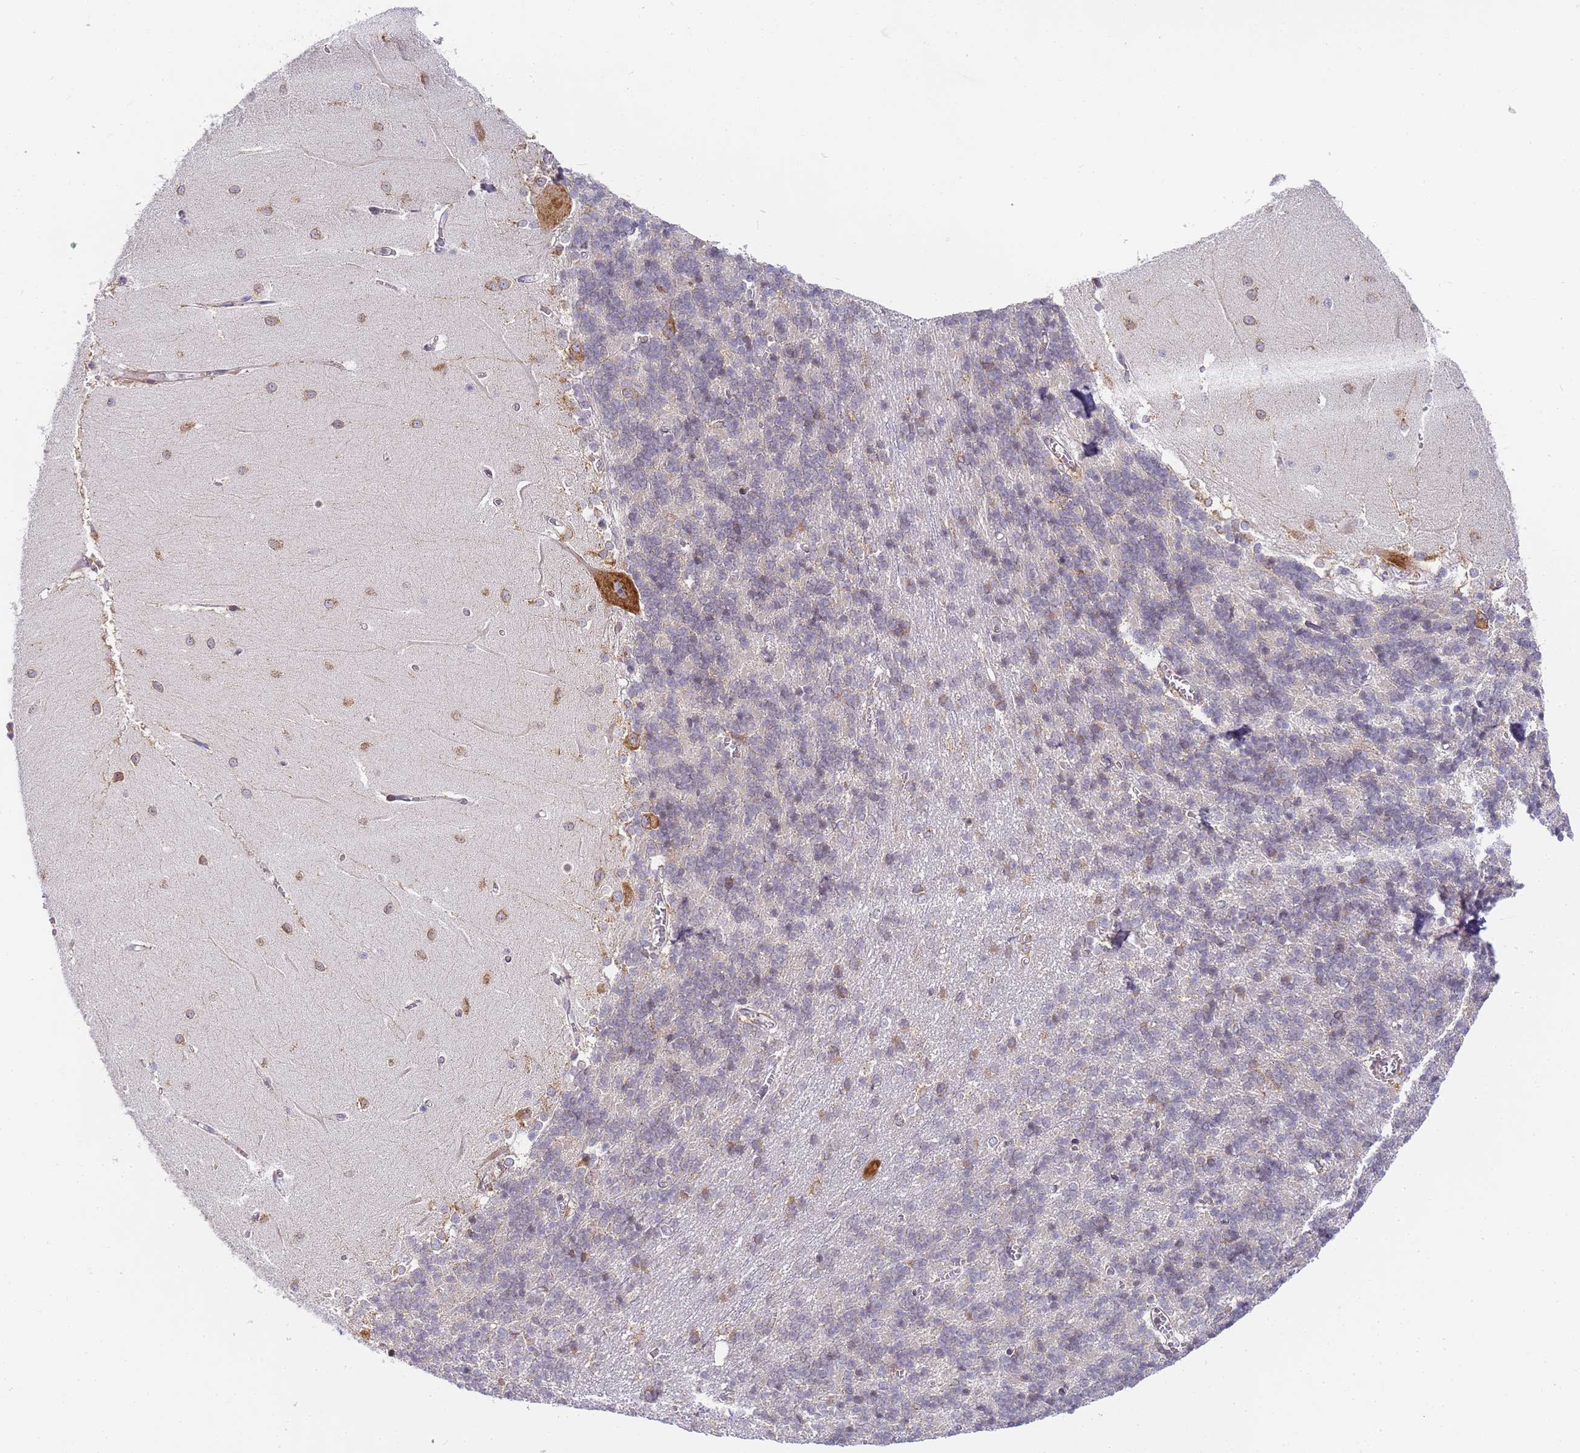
{"staining": {"intensity": "weak", "quantity": "<25%", "location": "cytoplasmic/membranous"}, "tissue": "cerebellum", "cell_type": "Cells in granular layer", "image_type": "normal", "snomed": [{"axis": "morphology", "description": "Normal tissue, NOS"}, {"axis": "topography", "description": "Cerebellum"}], "caption": "The photomicrograph reveals no staining of cells in granular layer in benign cerebellum.", "gene": "RPL13A", "patient": {"sex": "male", "age": 37}}